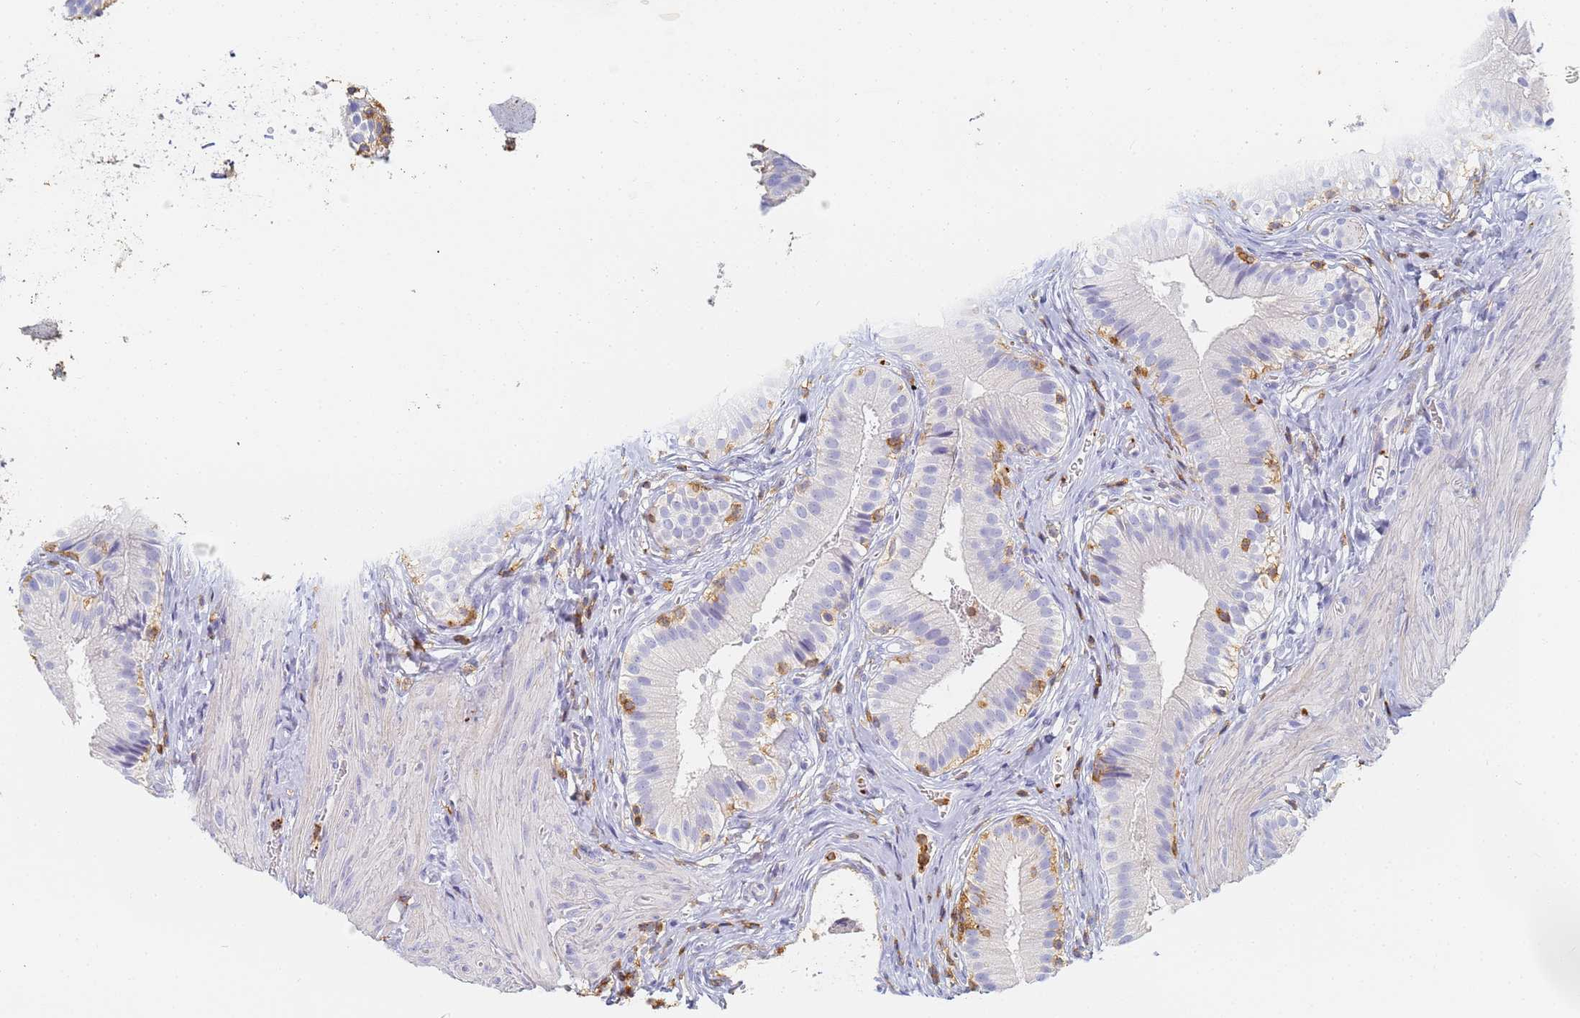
{"staining": {"intensity": "negative", "quantity": "none", "location": "none"}, "tissue": "gallbladder", "cell_type": "Glandular cells", "image_type": "normal", "snomed": [{"axis": "morphology", "description": "Normal tissue, NOS"}, {"axis": "topography", "description": "Gallbladder"}], "caption": "This is a histopathology image of immunohistochemistry (IHC) staining of benign gallbladder, which shows no expression in glandular cells. (DAB (3,3'-diaminobenzidine) immunohistochemistry with hematoxylin counter stain).", "gene": "BIN2", "patient": {"sex": "female", "age": 47}}